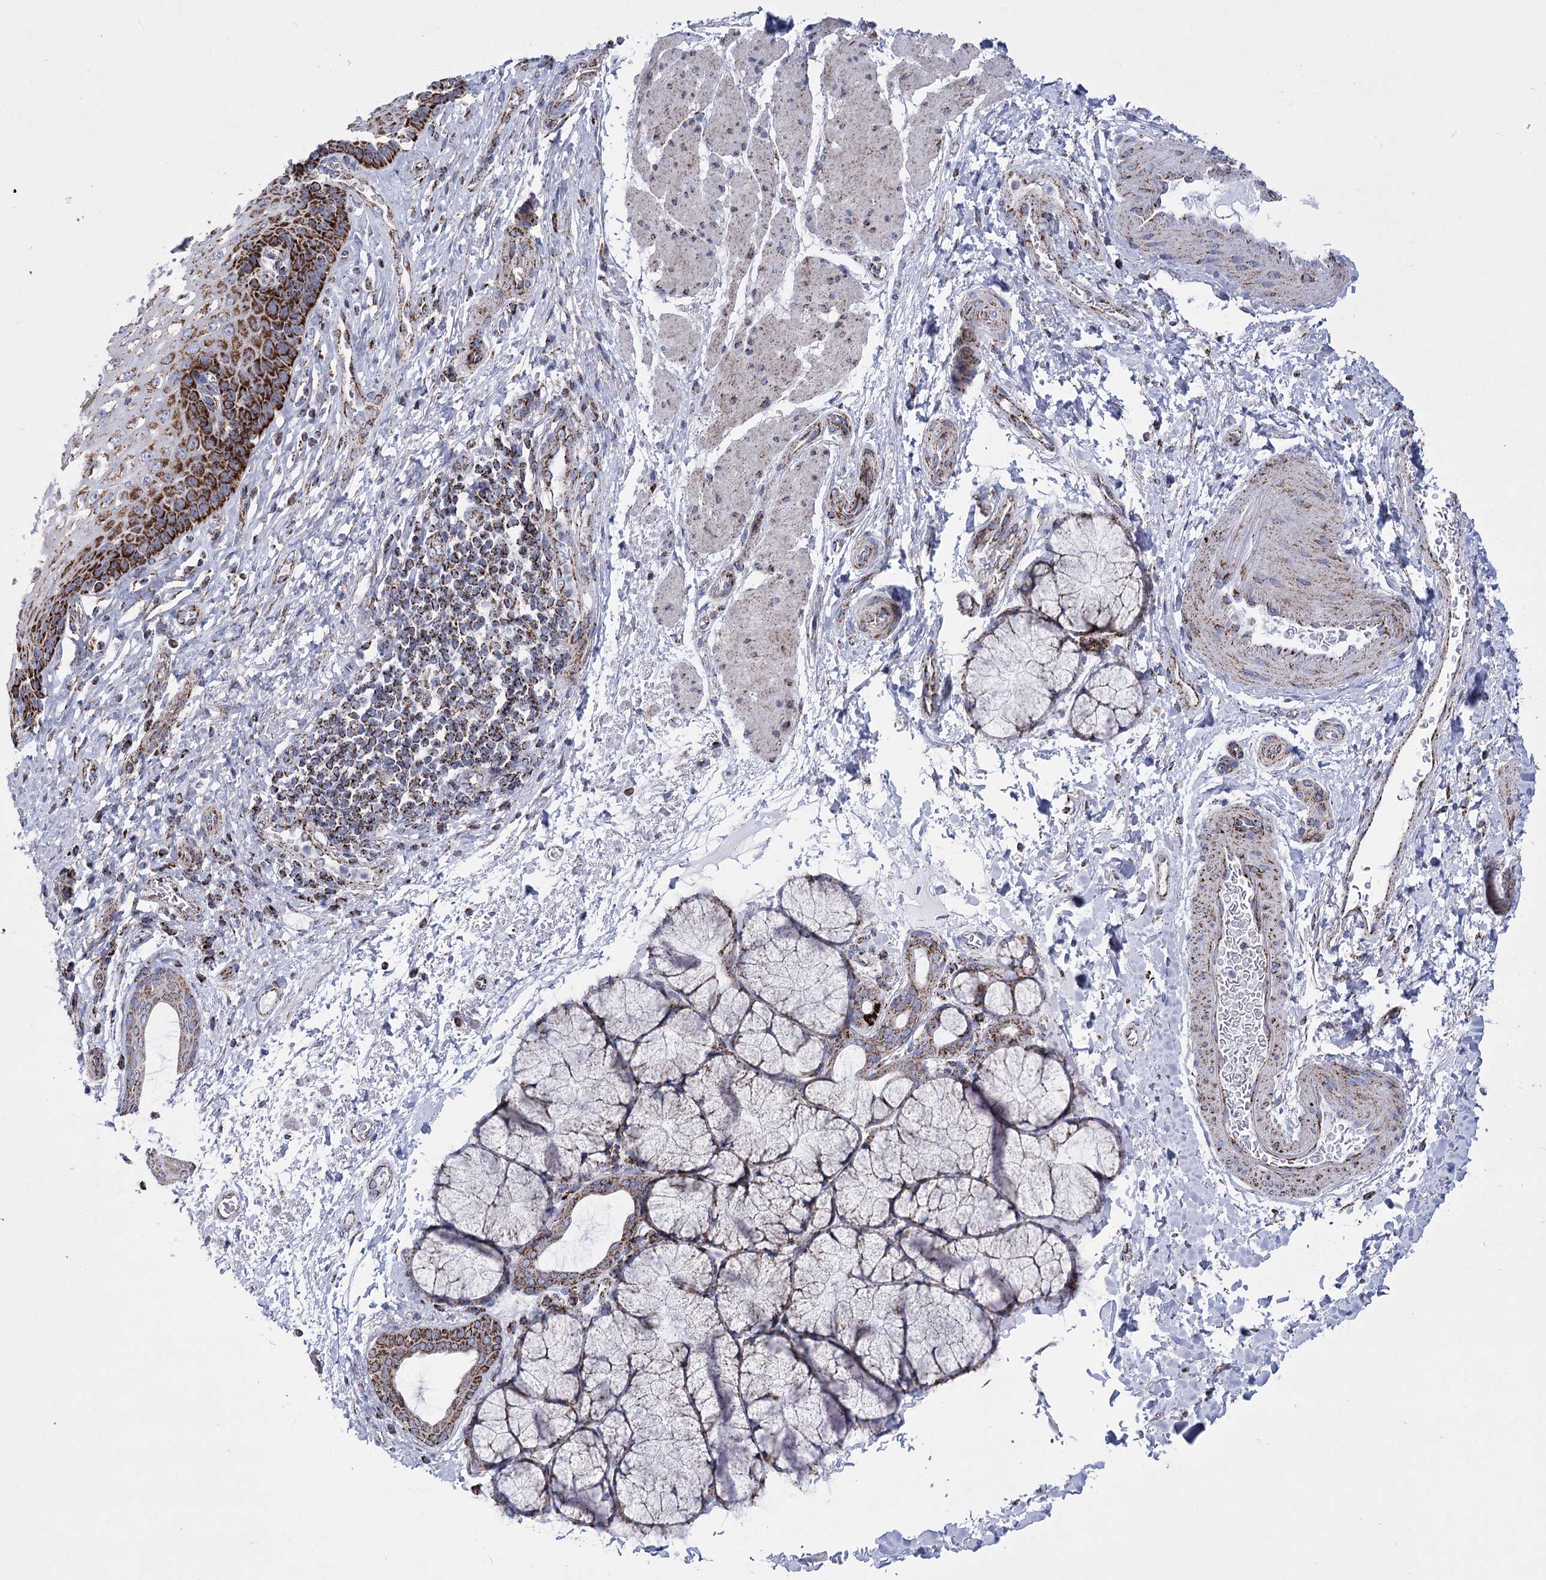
{"staining": {"intensity": "strong", "quantity": "25%-75%", "location": "cytoplasmic/membranous"}, "tissue": "esophagus", "cell_type": "Squamous epithelial cells", "image_type": "normal", "snomed": [{"axis": "morphology", "description": "Normal tissue, NOS"}, {"axis": "topography", "description": "Esophagus"}], "caption": "IHC photomicrograph of normal human esophagus stained for a protein (brown), which reveals high levels of strong cytoplasmic/membranous staining in approximately 25%-75% of squamous epithelial cells.", "gene": "PDHB", "patient": {"sex": "male", "age": 54}}